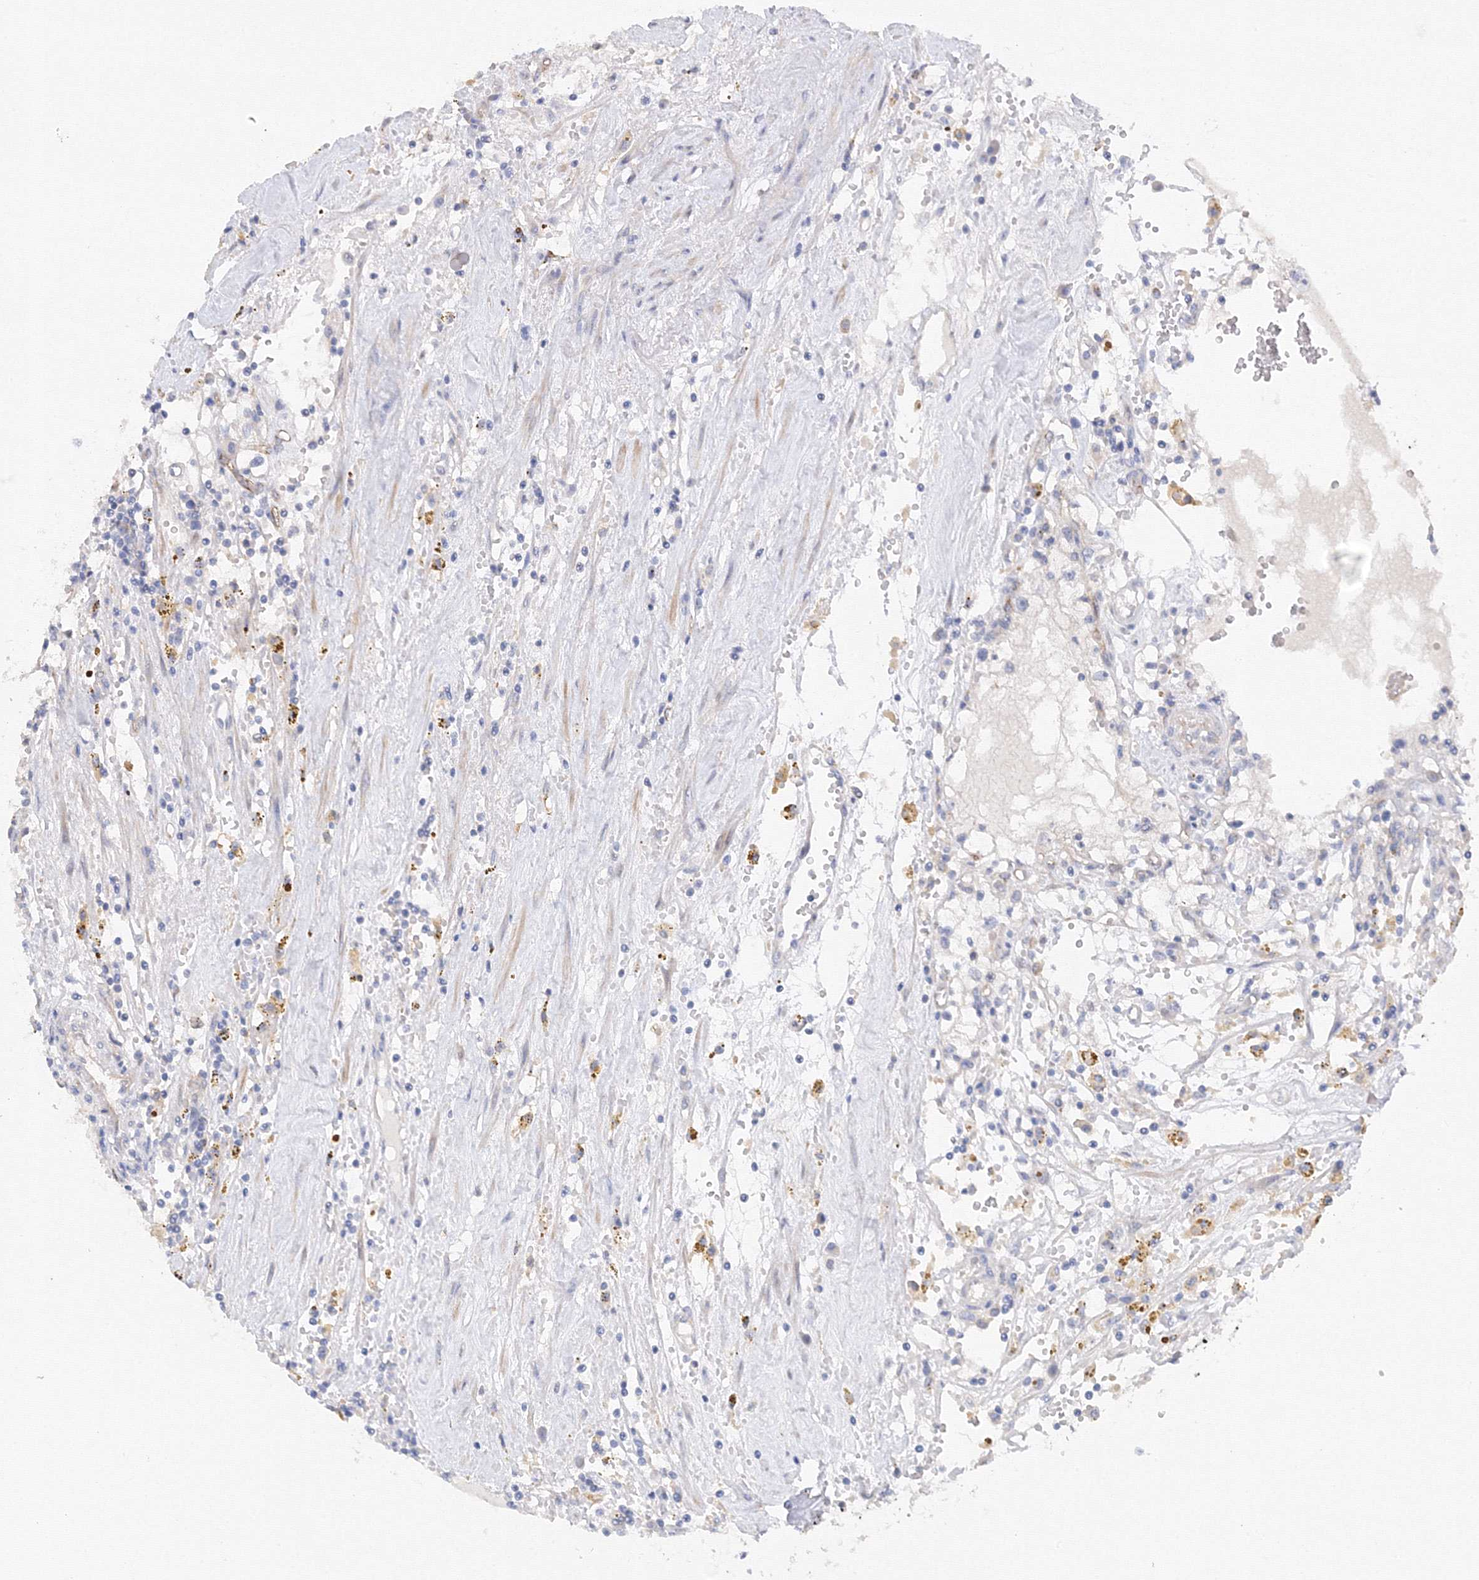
{"staining": {"intensity": "negative", "quantity": "none", "location": "none"}, "tissue": "renal cancer", "cell_type": "Tumor cells", "image_type": "cancer", "snomed": [{"axis": "morphology", "description": "Adenocarcinoma, NOS"}, {"axis": "topography", "description": "Kidney"}], "caption": "The immunohistochemistry image has no significant expression in tumor cells of renal cancer (adenocarcinoma) tissue.", "gene": "DIS3L2", "patient": {"sex": "male", "age": 56}}